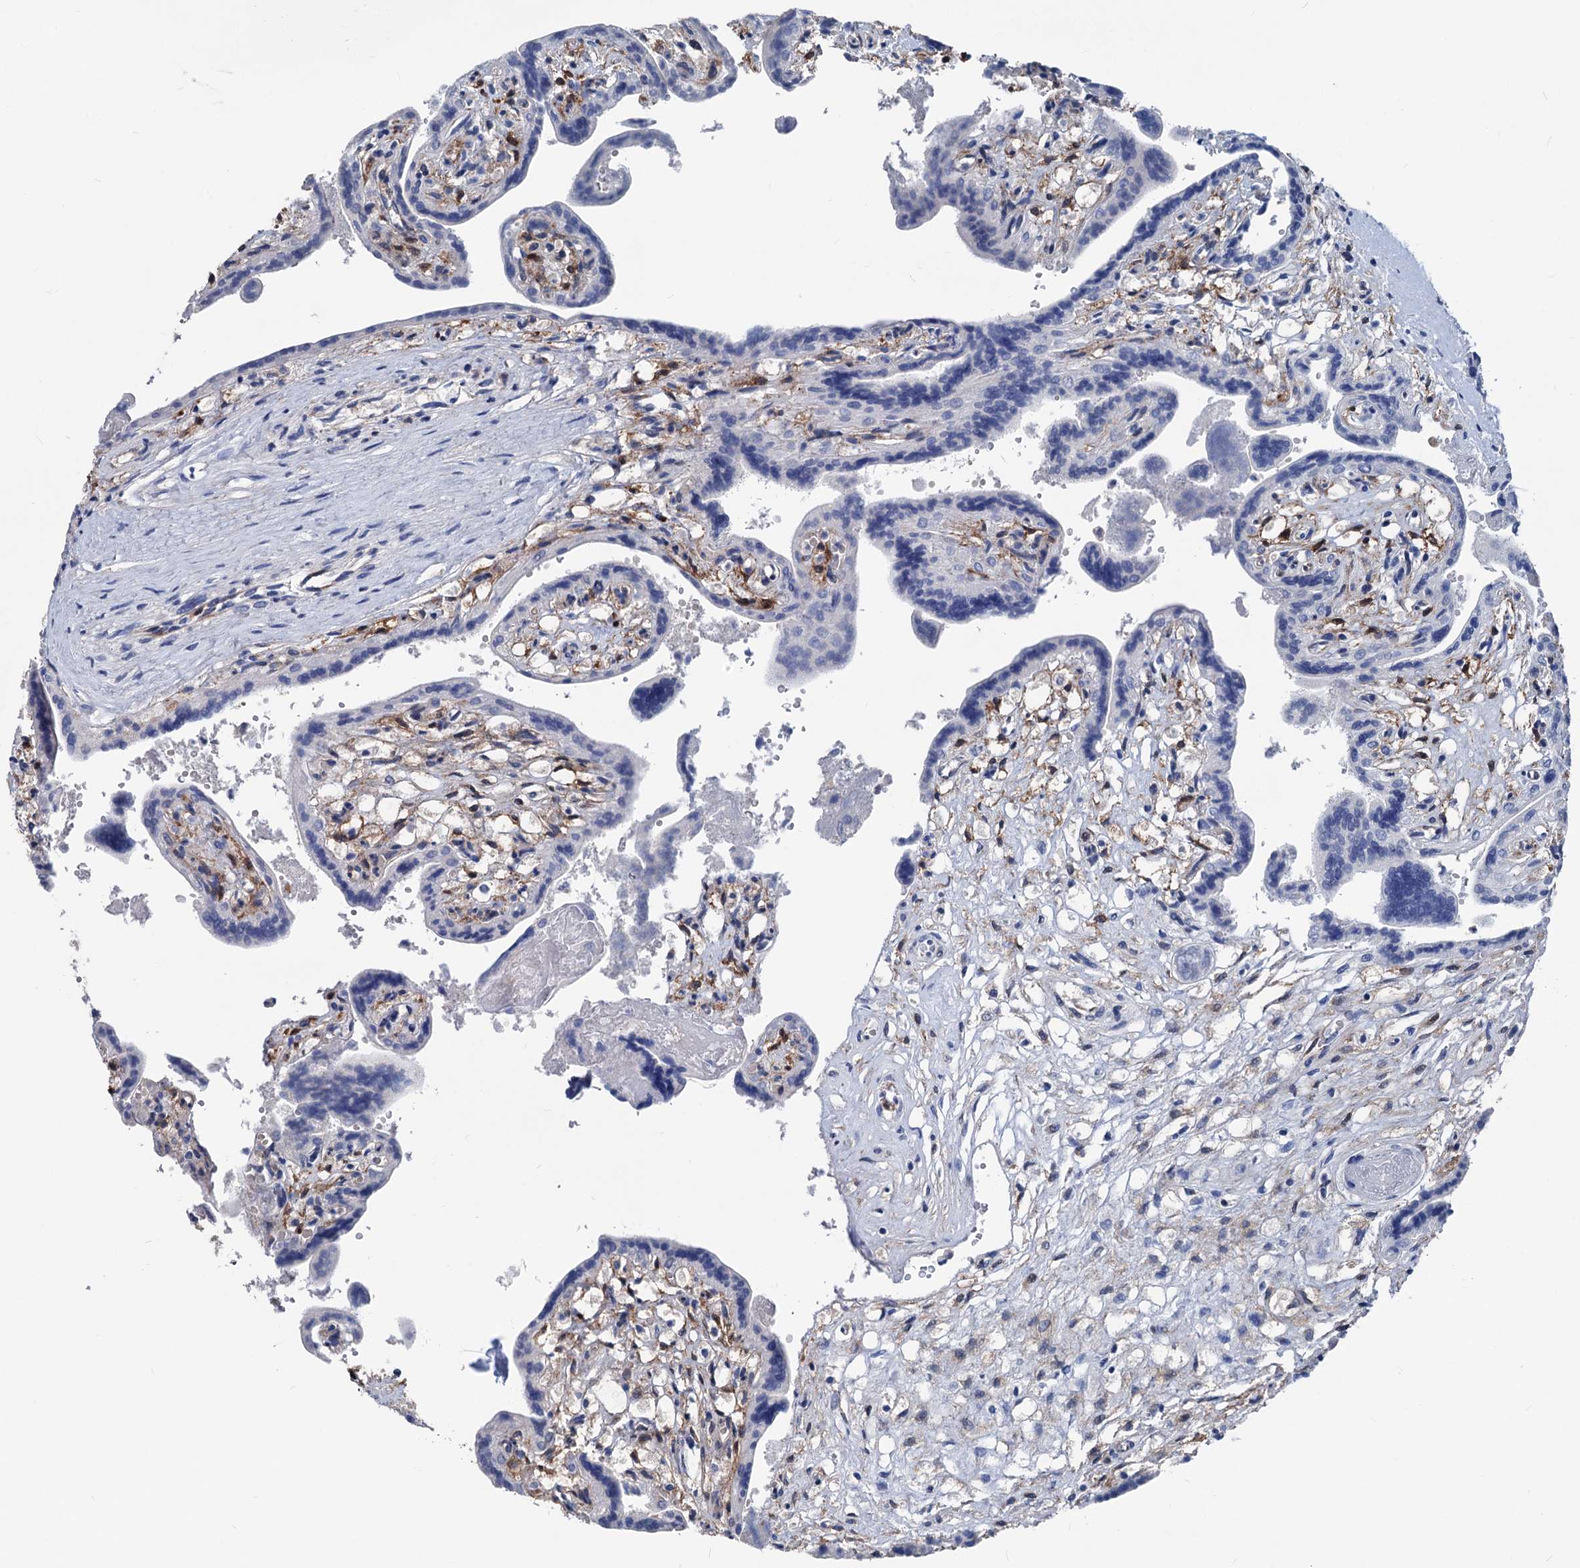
{"staining": {"intensity": "negative", "quantity": "none", "location": "none"}, "tissue": "placenta", "cell_type": "Trophoblastic cells", "image_type": "normal", "snomed": [{"axis": "morphology", "description": "Normal tissue, NOS"}, {"axis": "topography", "description": "Placenta"}], "caption": "Placenta stained for a protein using immunohistochemistry demonstrates no expression trophoblastic cells.", "gene": "GLO1", "patient": {"sex": "female", "age": 37}}